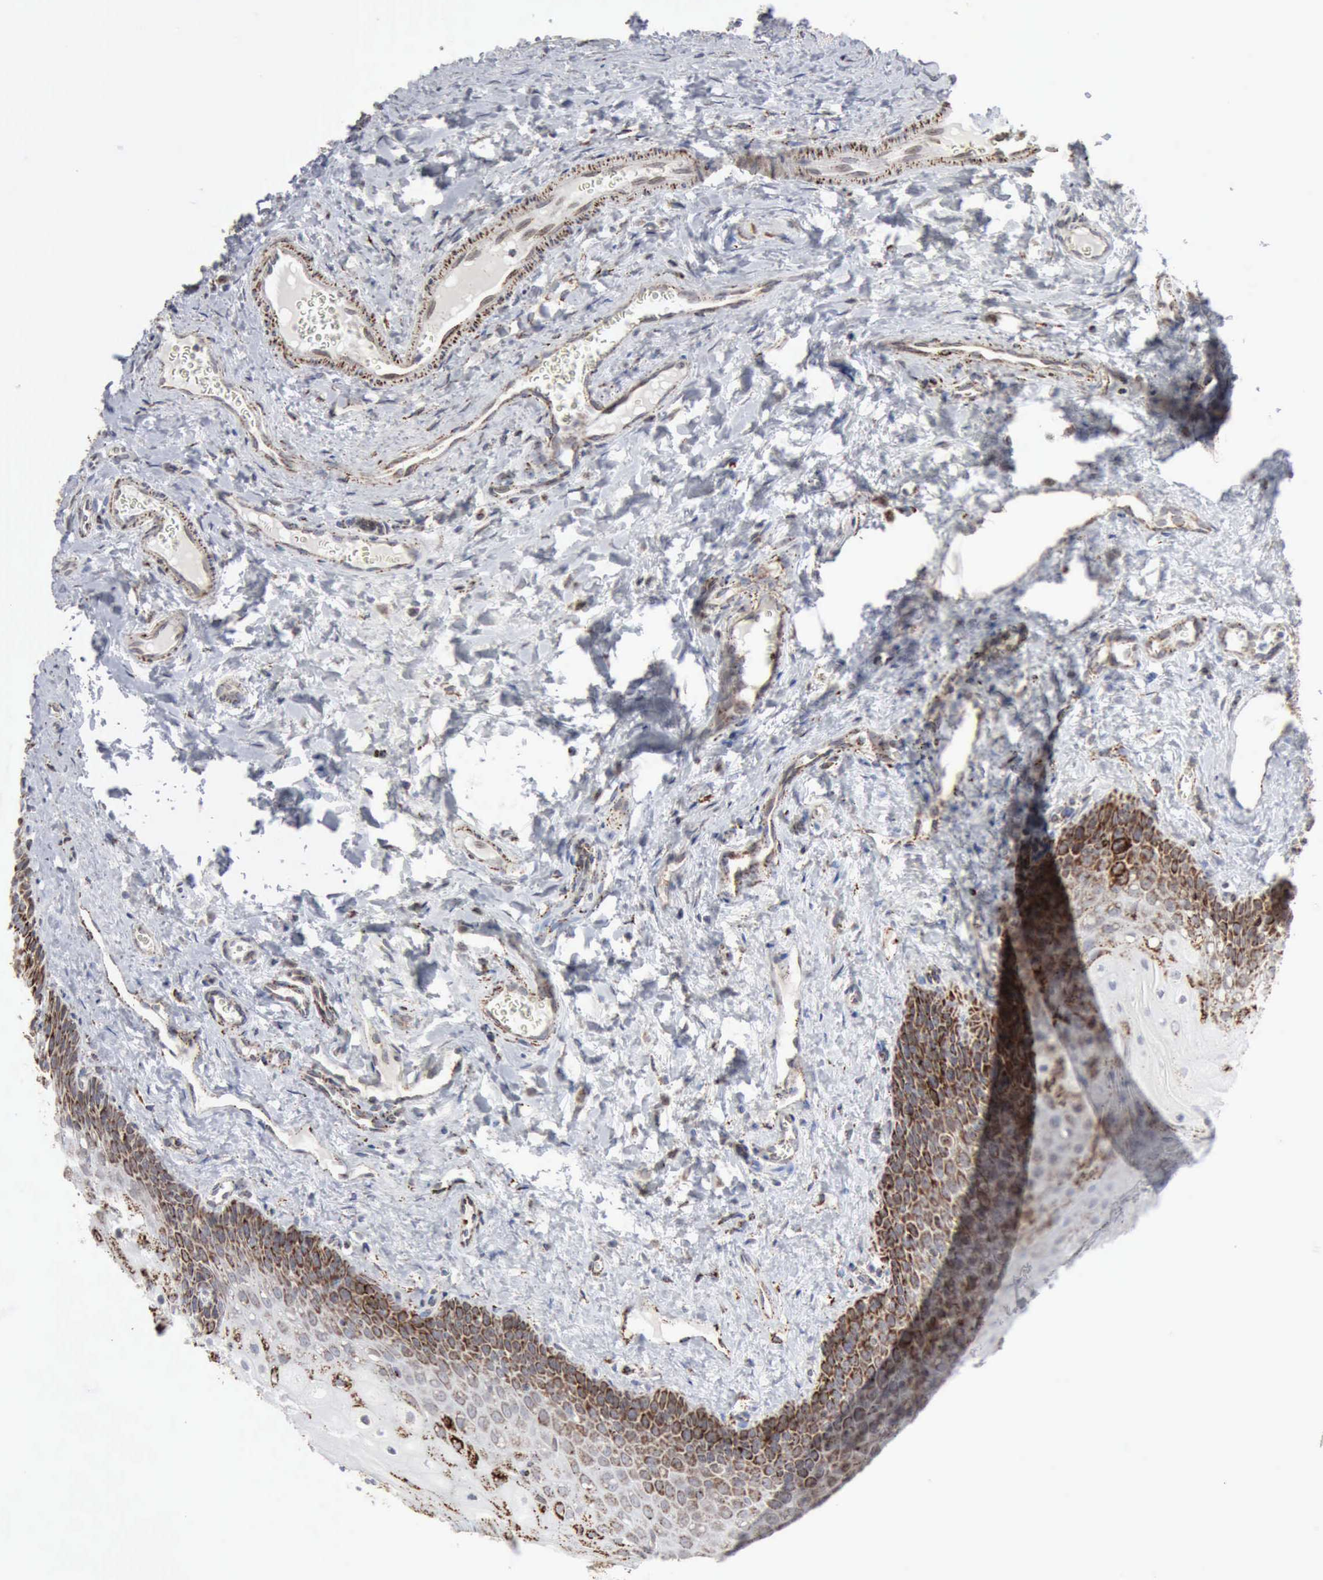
{"staining": {"intensity": "strong", "quantity": "25%-75%", "location": "cytoplasmic/membranous"}, "tissue": "oral mucosa", "cell_type": "Squamous epithelial cells", "image_type": "normal", "snomed": [{"axis": "morphology", "description": "Normal tissue, NOS"}, {"axis": "topography", "description": "Oral tissue"}], "caption": "Immunohistochemistry (IHC) of unremarkable human oral mucosa displays high levels of strong cytoplasmic/membranous expression in about 25%-75% of squamous epithelial cells.", "gene": "ACO2", "patient": {"sex": "male", "age": 20}}